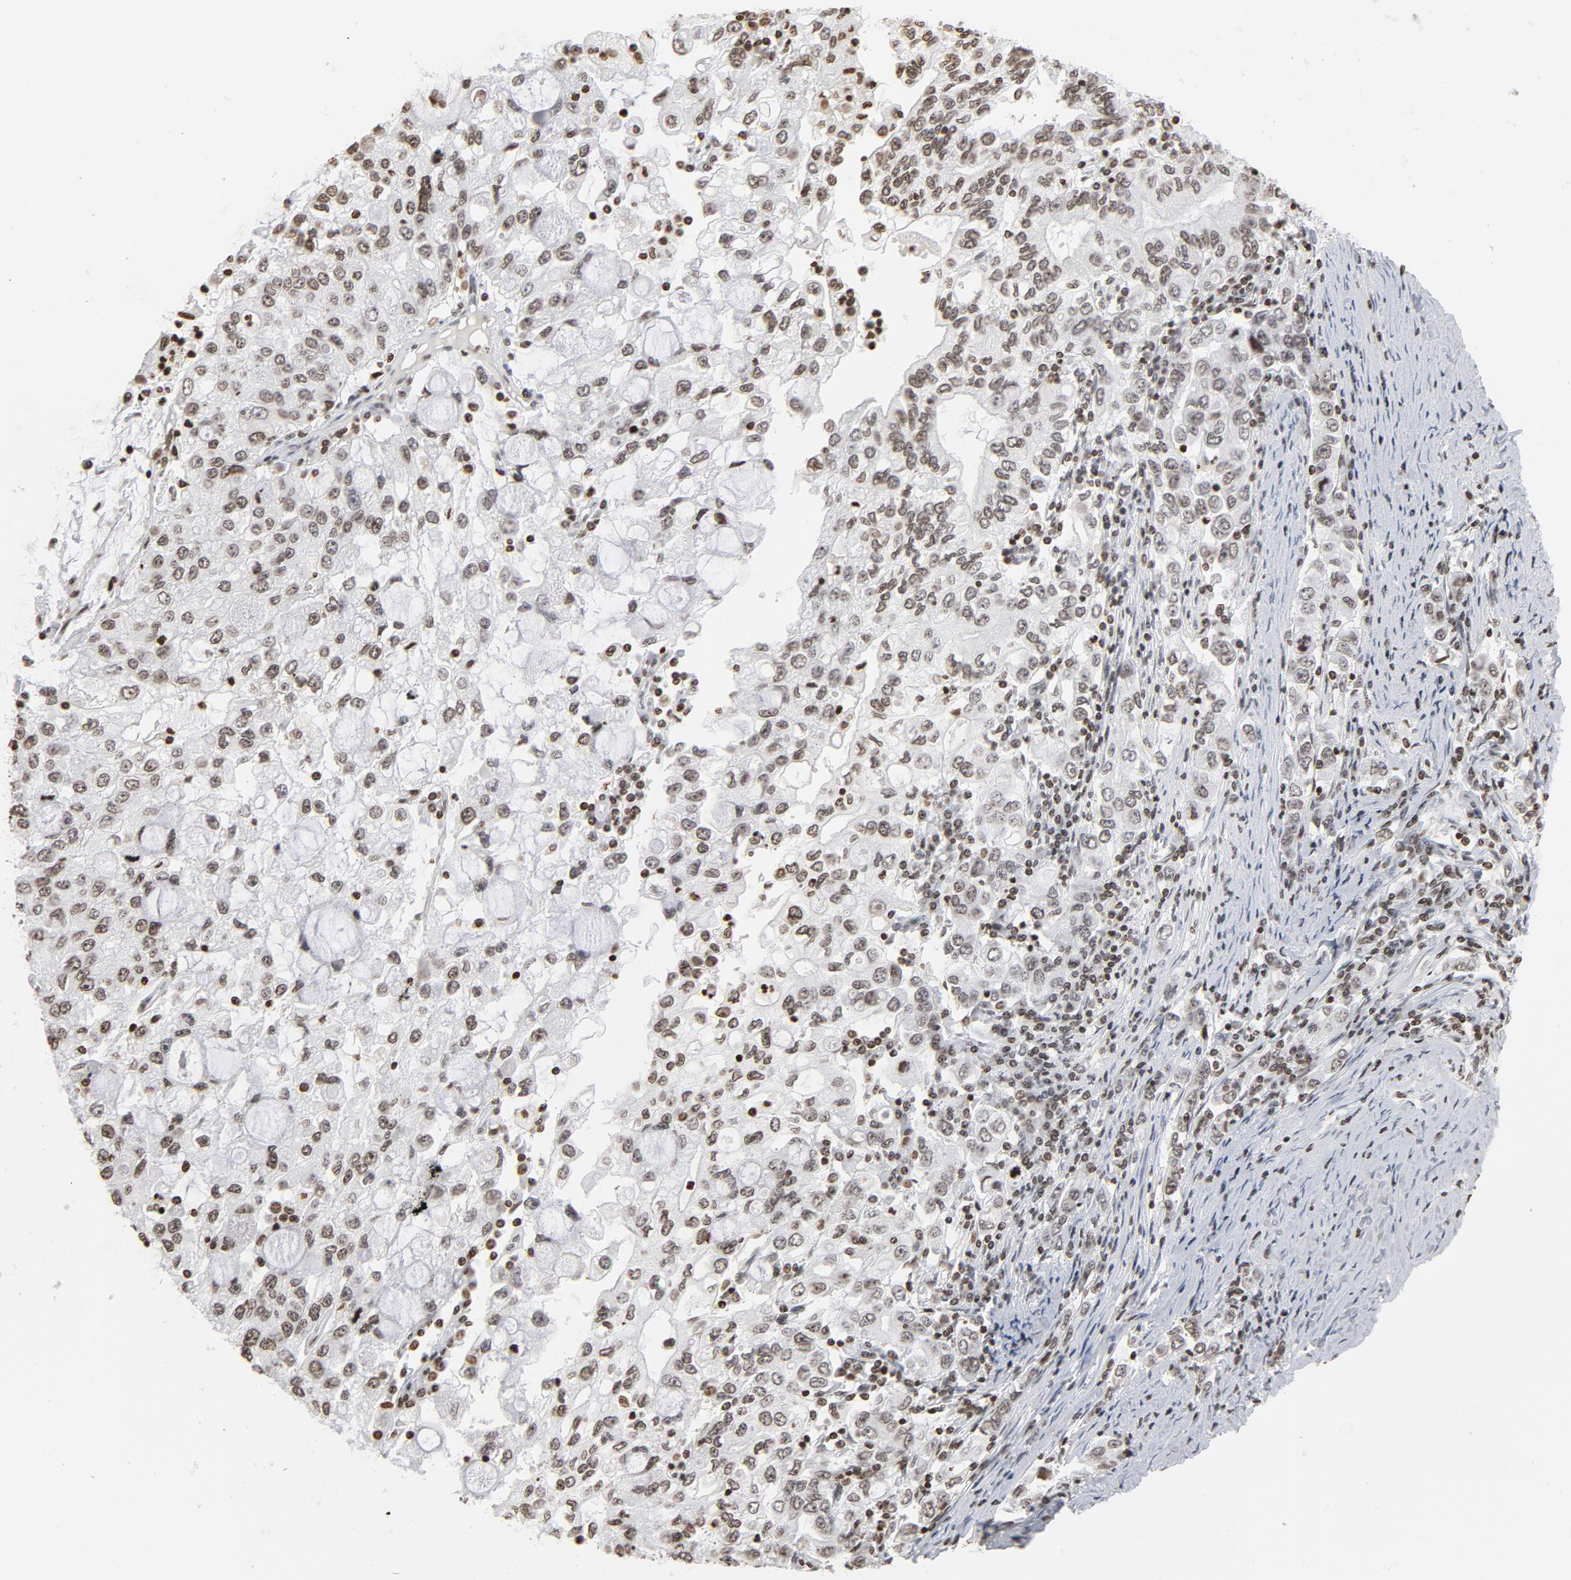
{"staining": {"intensity": "weak", "quantity": ">75%", "location": "nuclear"}, "tissue": "stomach cancer", "cell_type": "Tumor cells", "image_type": "cancer", "snomed": [{"axis": "morphology", "description": "Adenocarcinoma, NOS"}, {"axis": "topography", "description": "Stomach, lower"}], "caption": "A brown stain highlights weak nuclear positivity of a protein in human stomach adenocarcinoma tumor cells.", "gene": "H2AC12", "patient": {"sex": "female", "age": 72}}